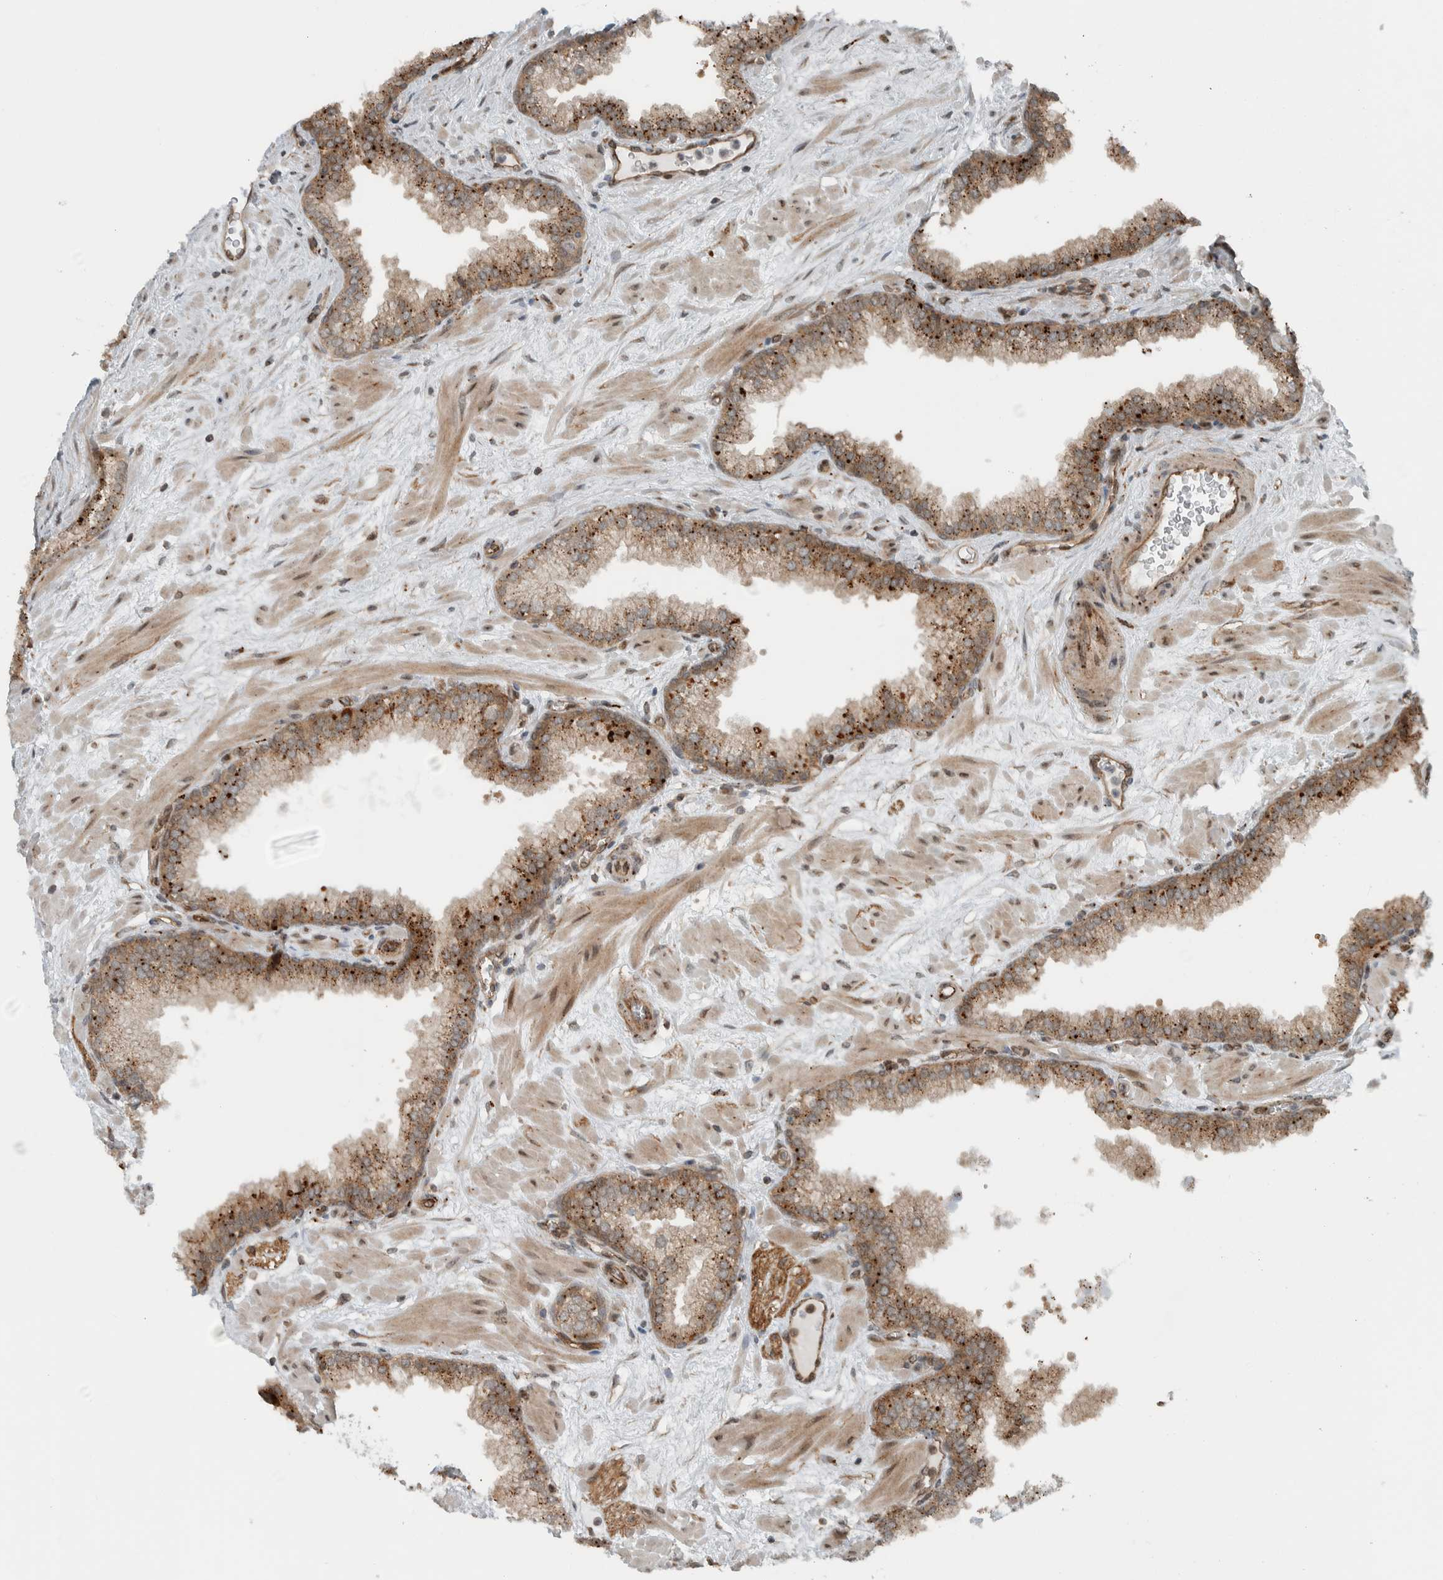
{"staining": {"intensity": "moderate", "quantity": ">75%", "location": "cytoplasmic/membranous"}, "tissue": "prostate", "cell_type": "Glandular cells", "image_type": "normal", "snomed": [{"axis": "morphology", "description": "Normal tissue, NOS"}, {"axis": "morphology", "description": "Urothelial carcinoma, Low grade"}, {"axis": "topography", "description": "Urinary bladder"}, {"axis": "topography", "description": "Prostate"}], "caption": "IHC histopathology image of unremarkable prostate stained for a protein (brown), which reveals medium levels of moderate cytoplasmic/membranous positivity in approximately >75% of glandular cells.", "gene": "GIGYF1", "patient": {"sex": "male", "age": 60}}